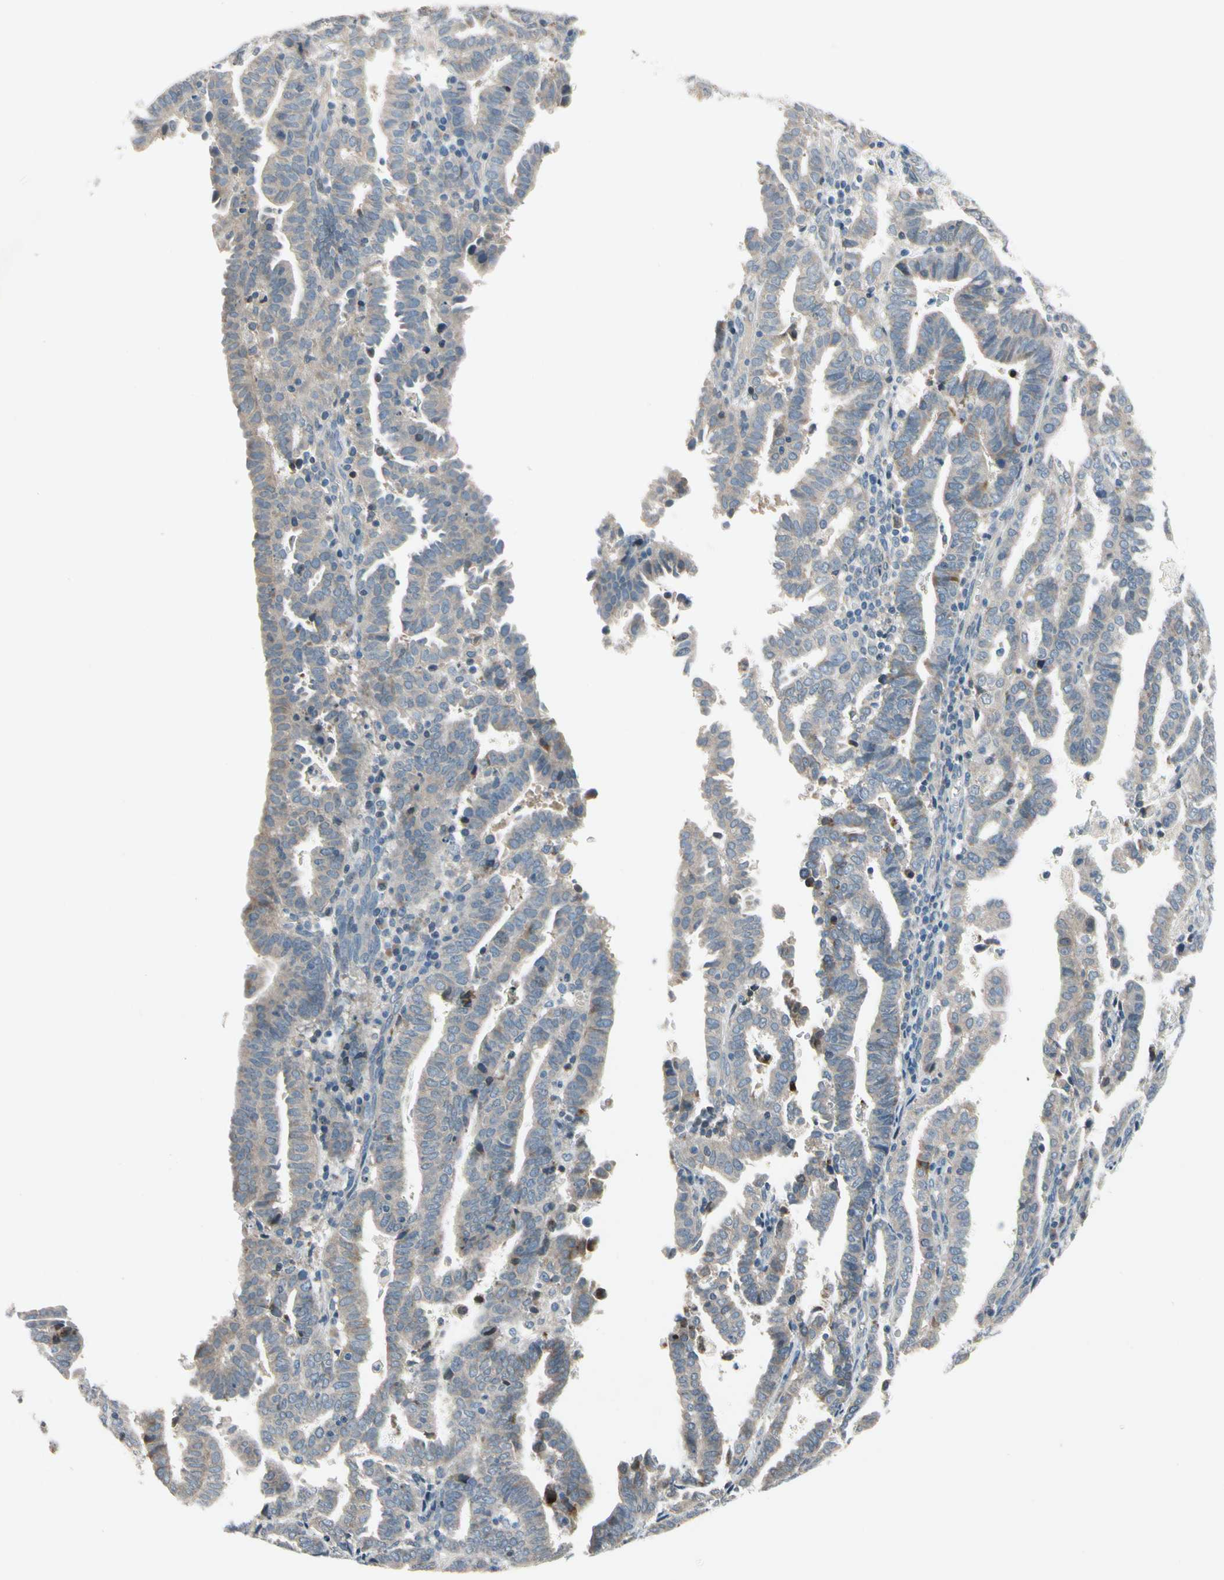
{"staining": {"intensity": "weak", "quantity": "25%-75%", "location": "cytoplasmic/membranous"}, "tissue": "endometrial cancer", "cell_type": "Tumor cells", "image_type": "cancer", "snomed": [{"axis": "morphology", "description": "Adenocarcinoma, NOS"}, {"axis": "topography", "description": "Uterus"}], "caption": "Immunohistochemistry (IHC) of human endometrial adenocarcinoma demonstrates low levels of weak cytoplasmic/membranous positivity in approximately 25%-75% of tumor cells.", "gene": "PIP5K1B", "patient": {"sex": "female", "age": 83}}